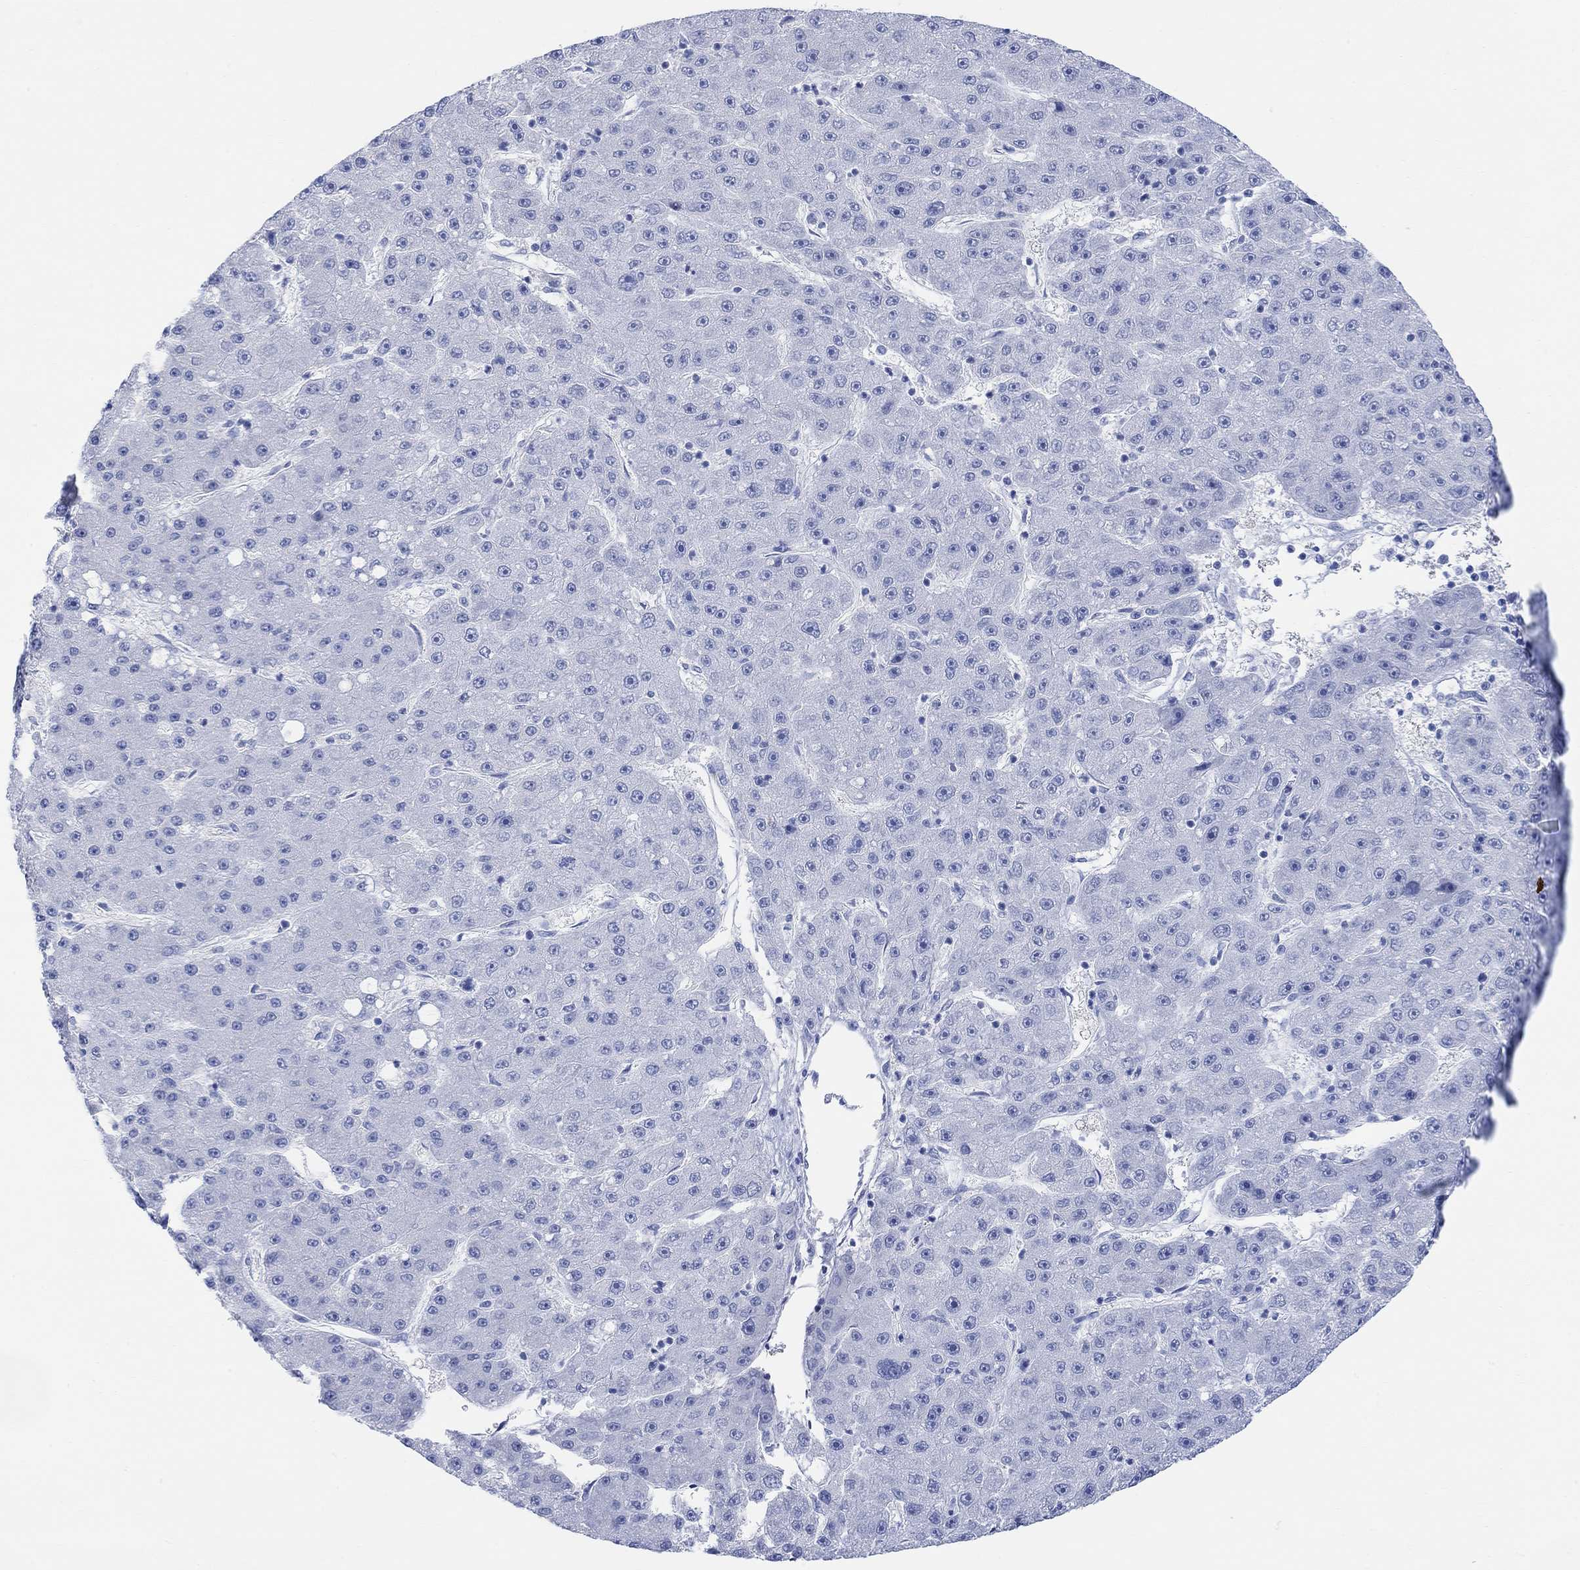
{"staining": {"intensity": "negative", "quantity": "none", "location": "none"}, "tissue": "liver cancer", "cell_type": "Tumor cells", "image_type": "cancer", "snomed": [{"axis": "morphology", "description": "Carcinoma, Hepatocellular, NOS"}, {"axis": "topography", "description": "Liver"}], "caption": "Human hepatocellular carcinoma (liver) stained for a protein using IHC shows no staining in tumor cells.", "gene": "GNG13", "patient": {"sex": "male", "age": 67}}